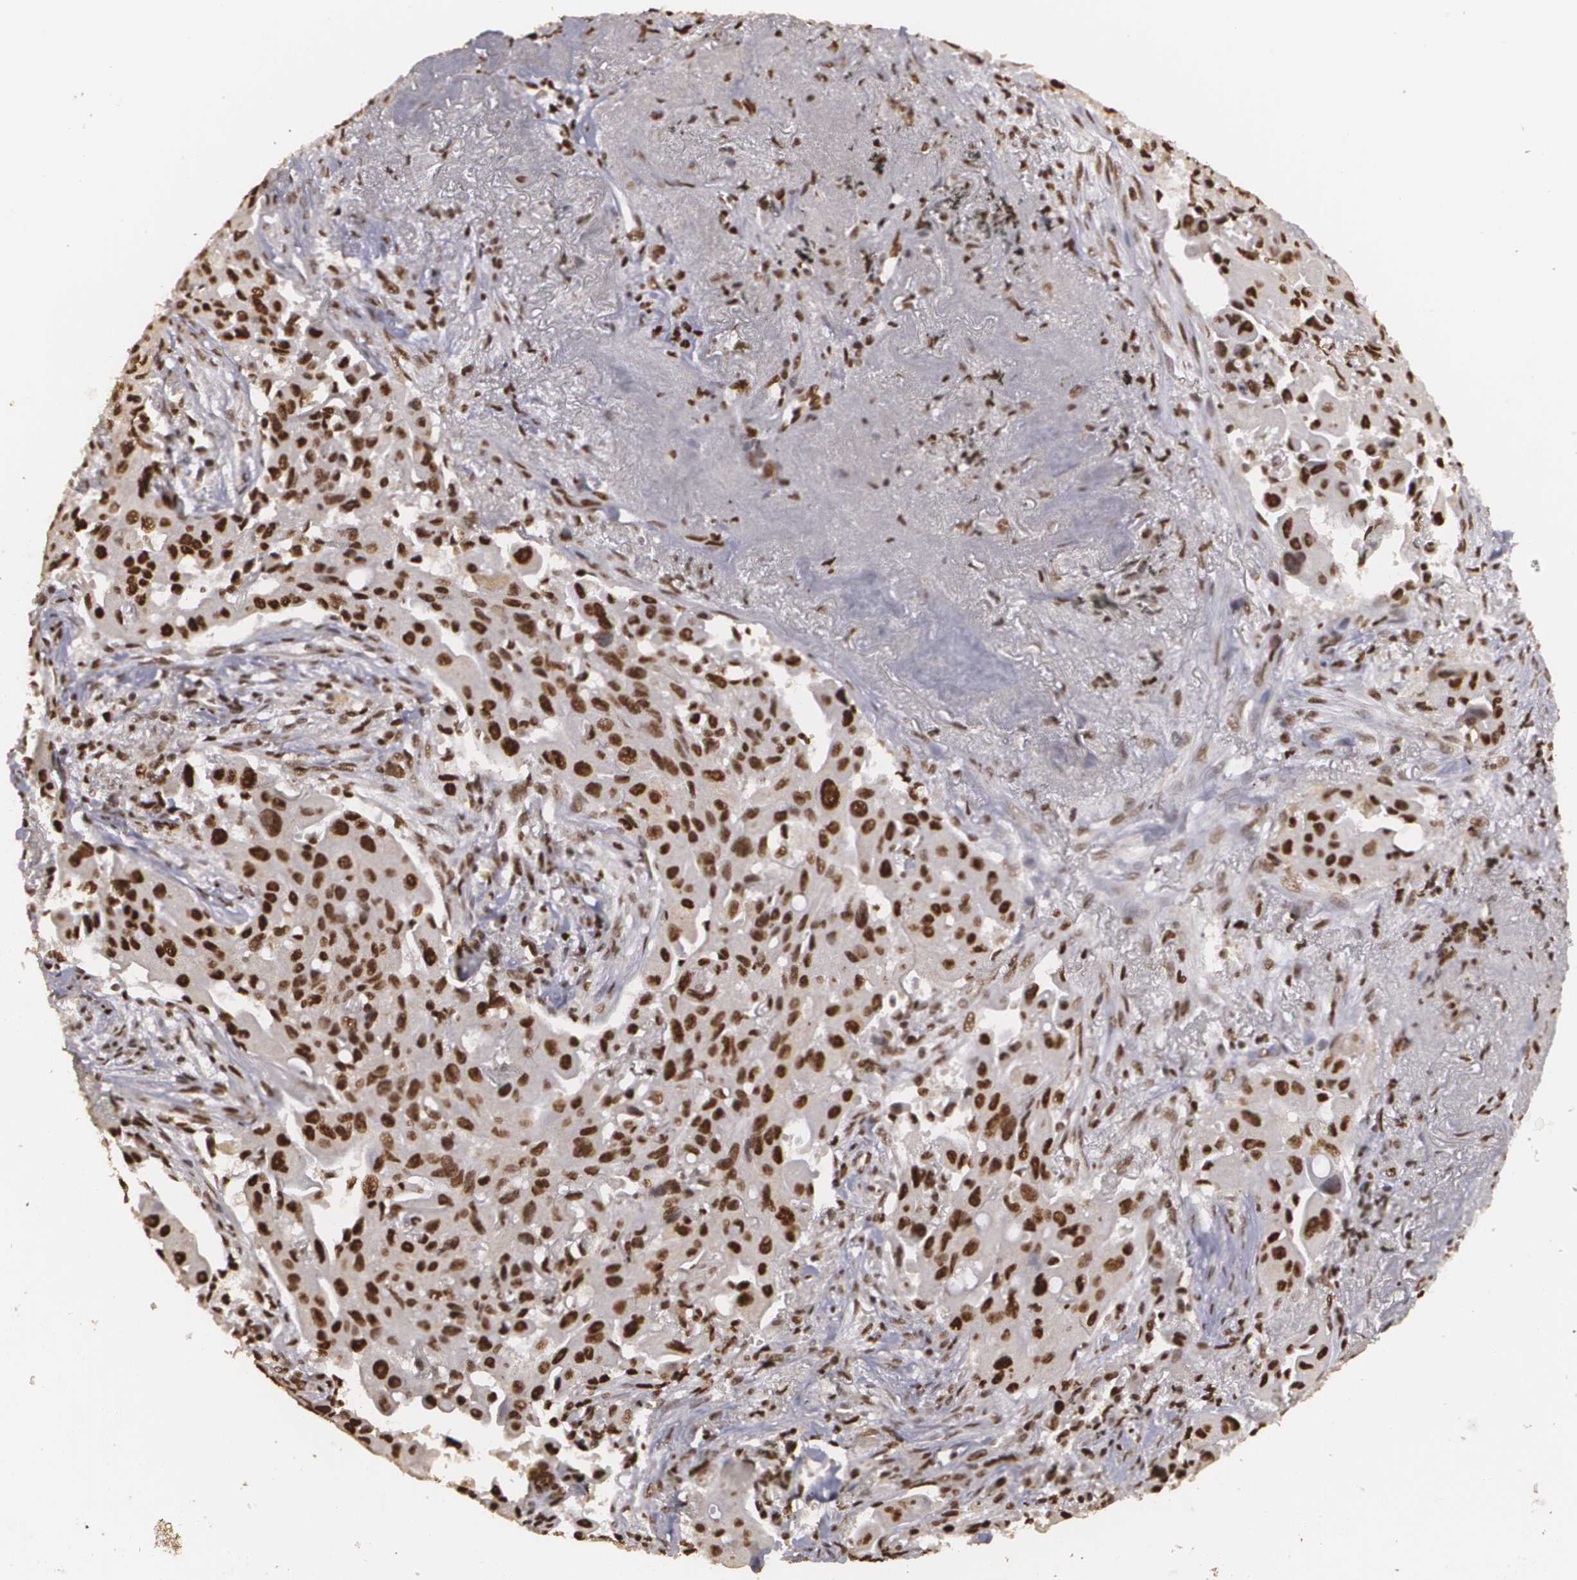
{"staining": {"intensity": "strong", "quantity": ">75%", "location": "nuclear"}, "tissue": "lung cancer", "cell_type": "Tumor cells", "image_type": "cancer", "snomed": [{"axis": "morphology", "description": "Adenocarcinoma, NOS"}, {"axis": "topography", "description": "Lung"}], "caption": "Protein analysis of lung cancer (adenocarcinoma) tissue displays strong nuclear positivity in approximately >75% of tumor cells.", "gene": "RCOR1", "patient": {"sex": "male", "age": 68}}